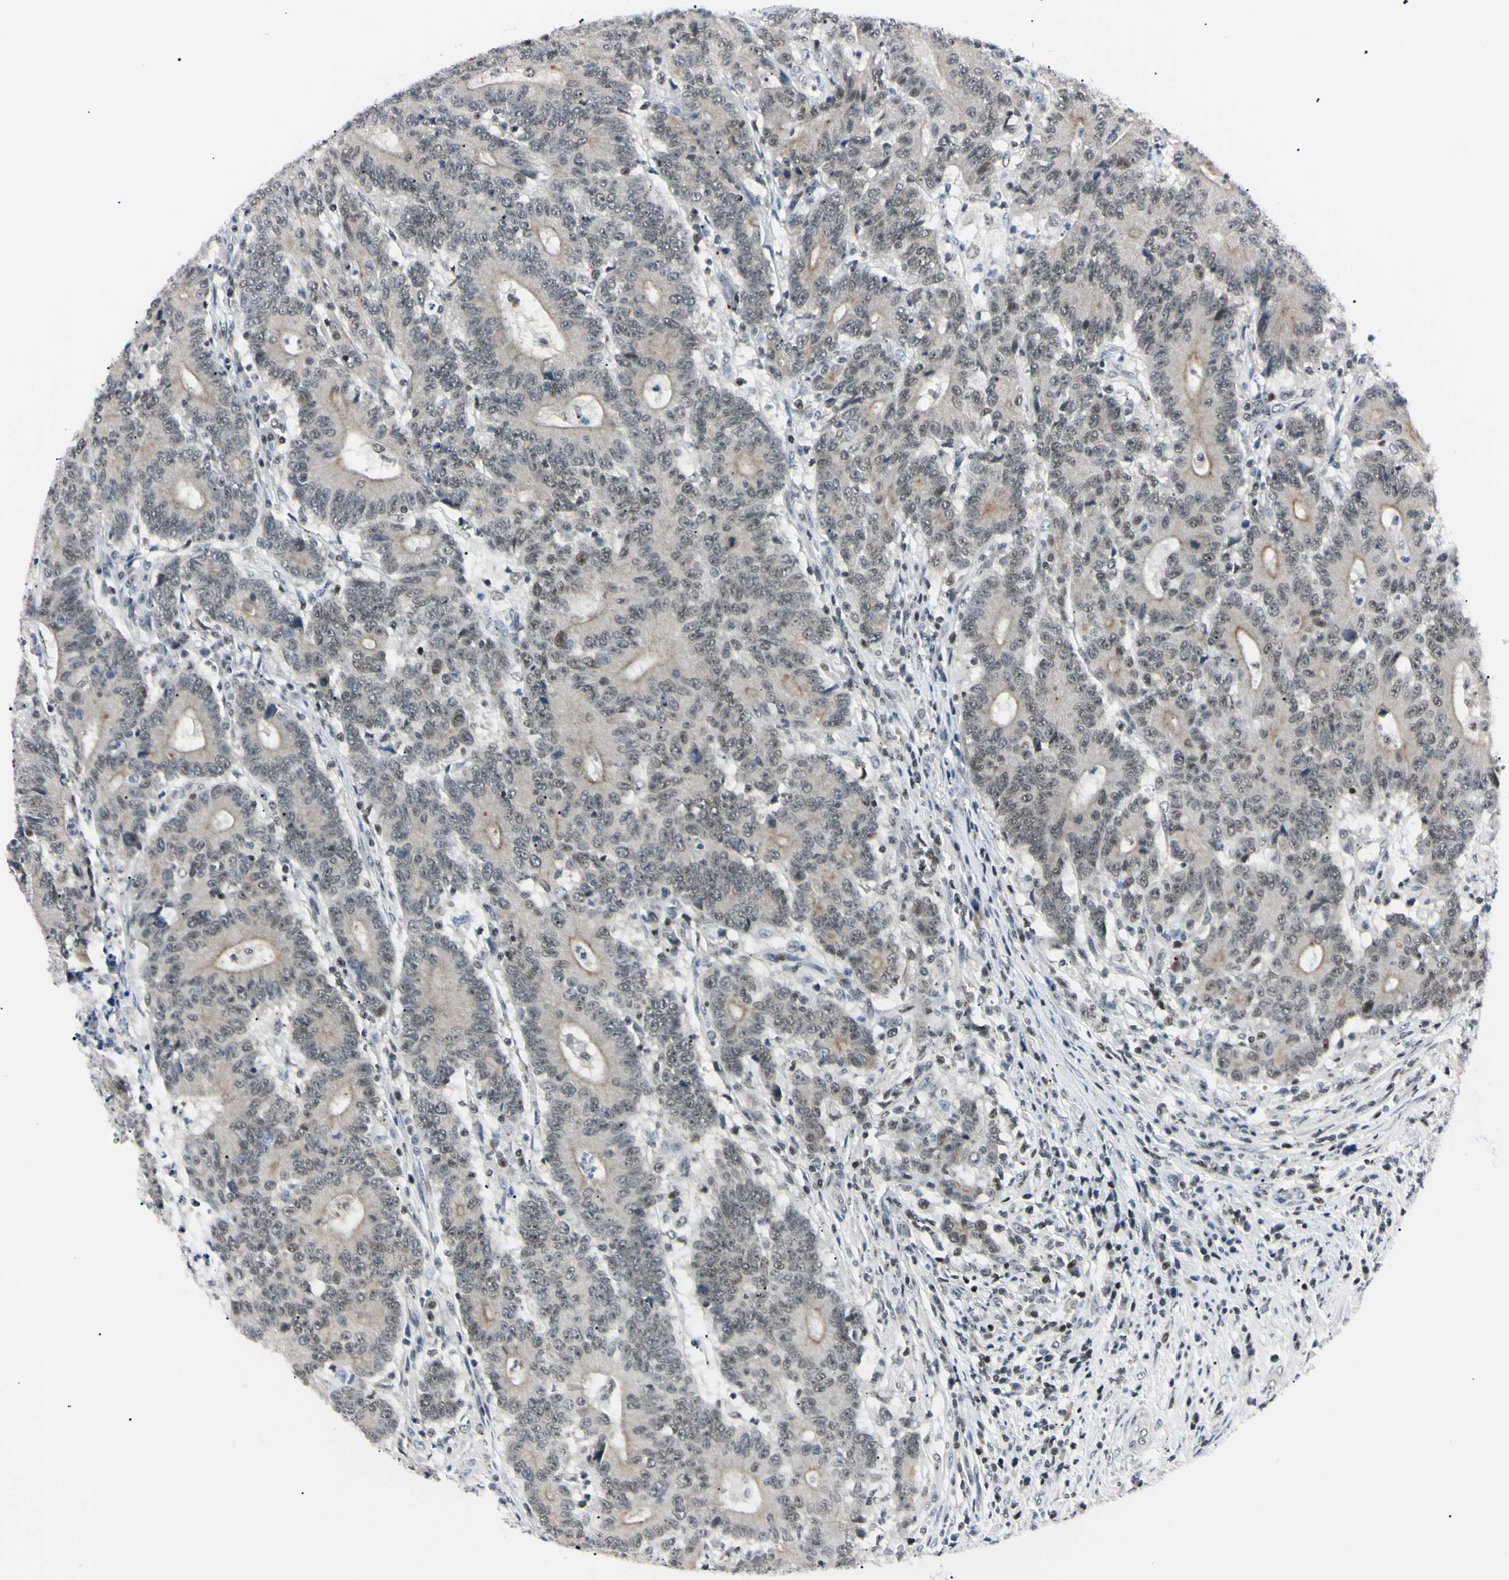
{"staining": {"intensity": "weak", "quantity": ">75%", "location": "cytoplasmic/membranous,nuclear"}, "tissue": "colorectal cancer", "cell_type": "Tumor cells", "image_type": "cancer", "snomed": [{"axis": "morphology", "description": "Normal tissue, NOS"}, {"axis": "morphology", "description": "Adenocarcinoma, NOS"}, {"axis": "topography", "description": "Colon"}], "caption": "Adenocarcinoma (colorectal) stained with a protein marker reveals weak staining in tumor cells.", "gene": "C1orf174", "patient": {"sex": "female", "age": 75}}